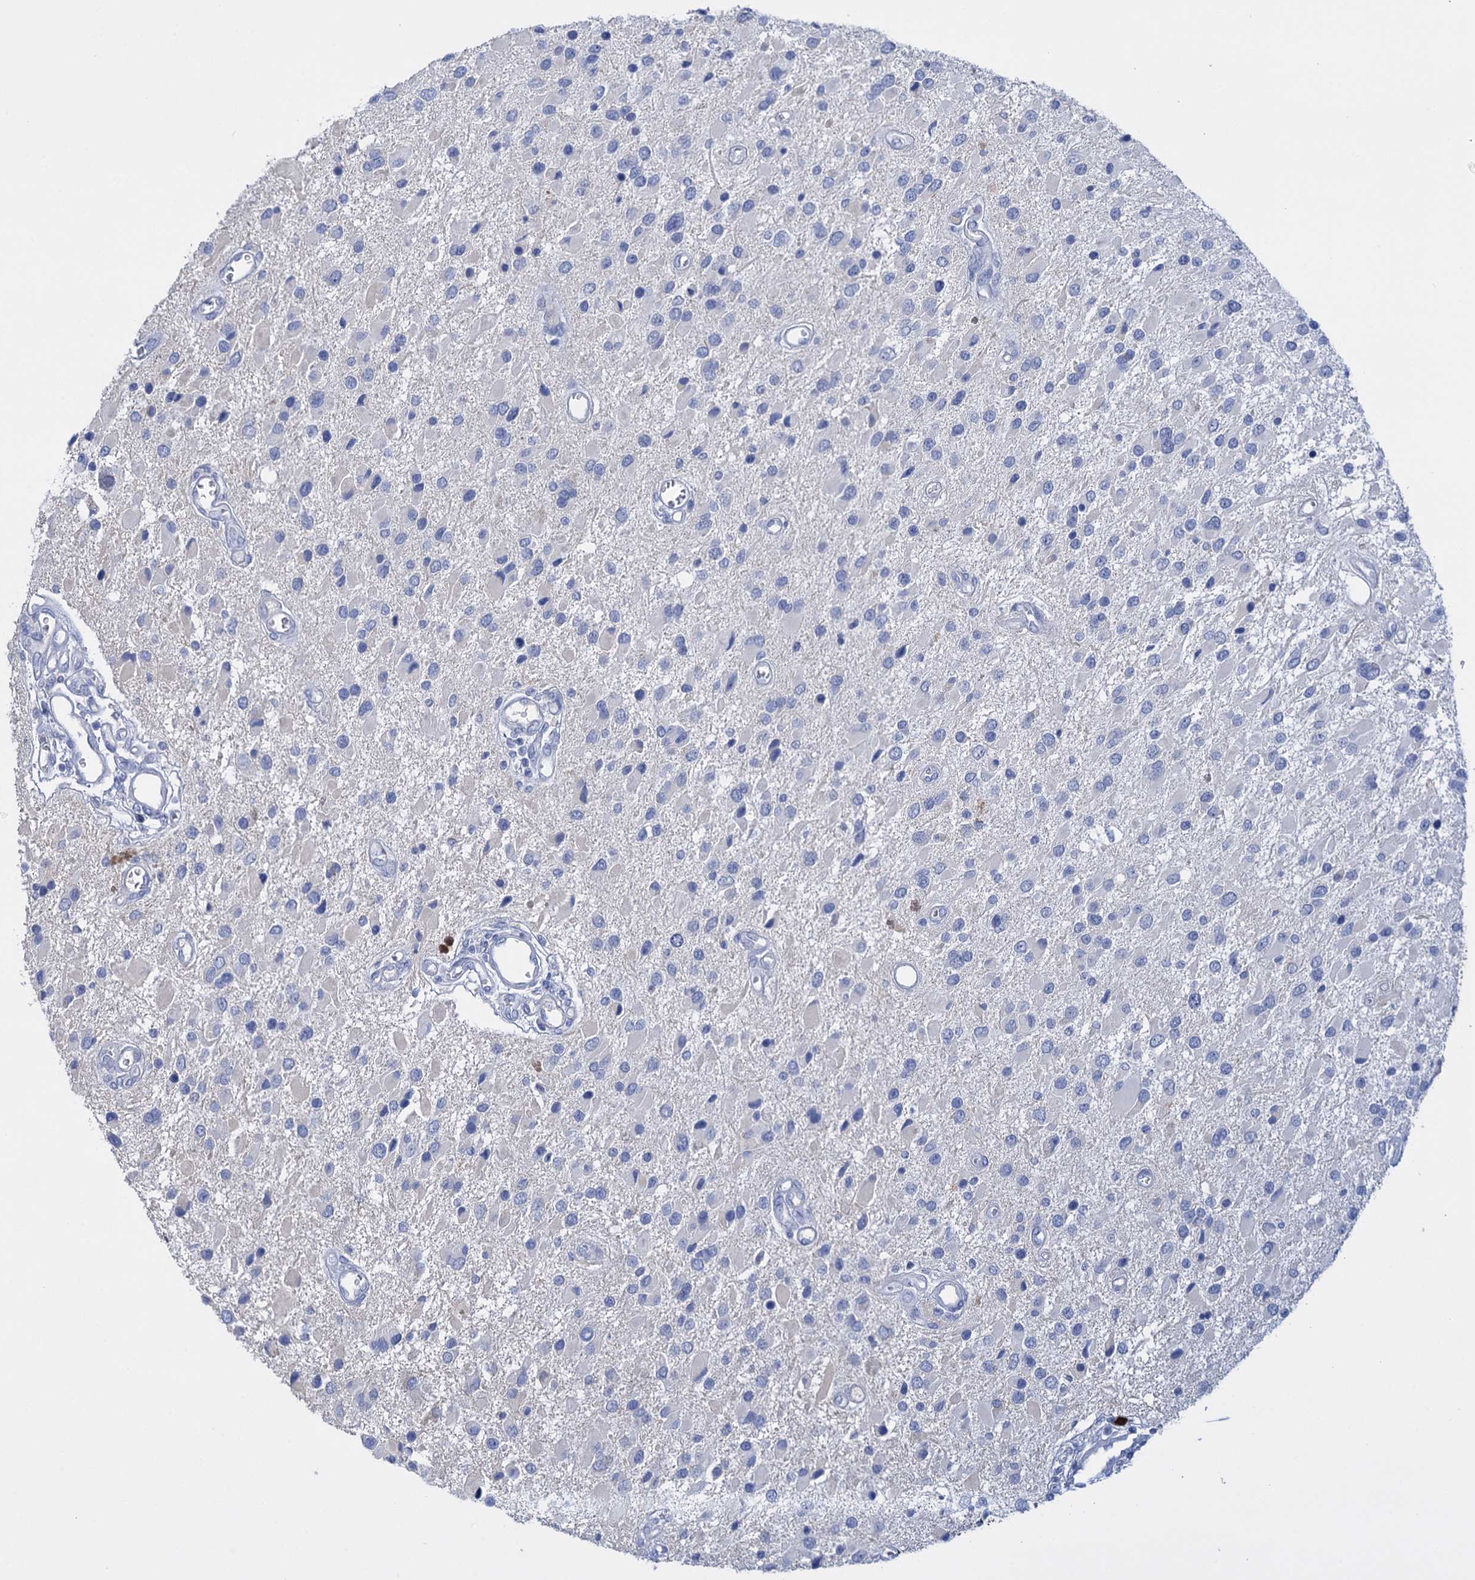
{"staining": {"intensity": "negative", "quantity": "none", "location": "none"}, "tissue": "glioma", "cell_type": "Tumor cells", "image_type": "cancer", "snomed": [{"axis": "morphology", "description": "Glioma, malignant, High grade"}, {"axis": "topography", "description": "Brain"}], "caption": "The photomicrograph displays no staining of tumor cells in malignant high-grade glioma. The staining is performed using DAB brown chromogen with nuclei counter-stained in using hematoxylin.", "gene": "FBXW12", "patient": {"sex": "male", "age": 53}}